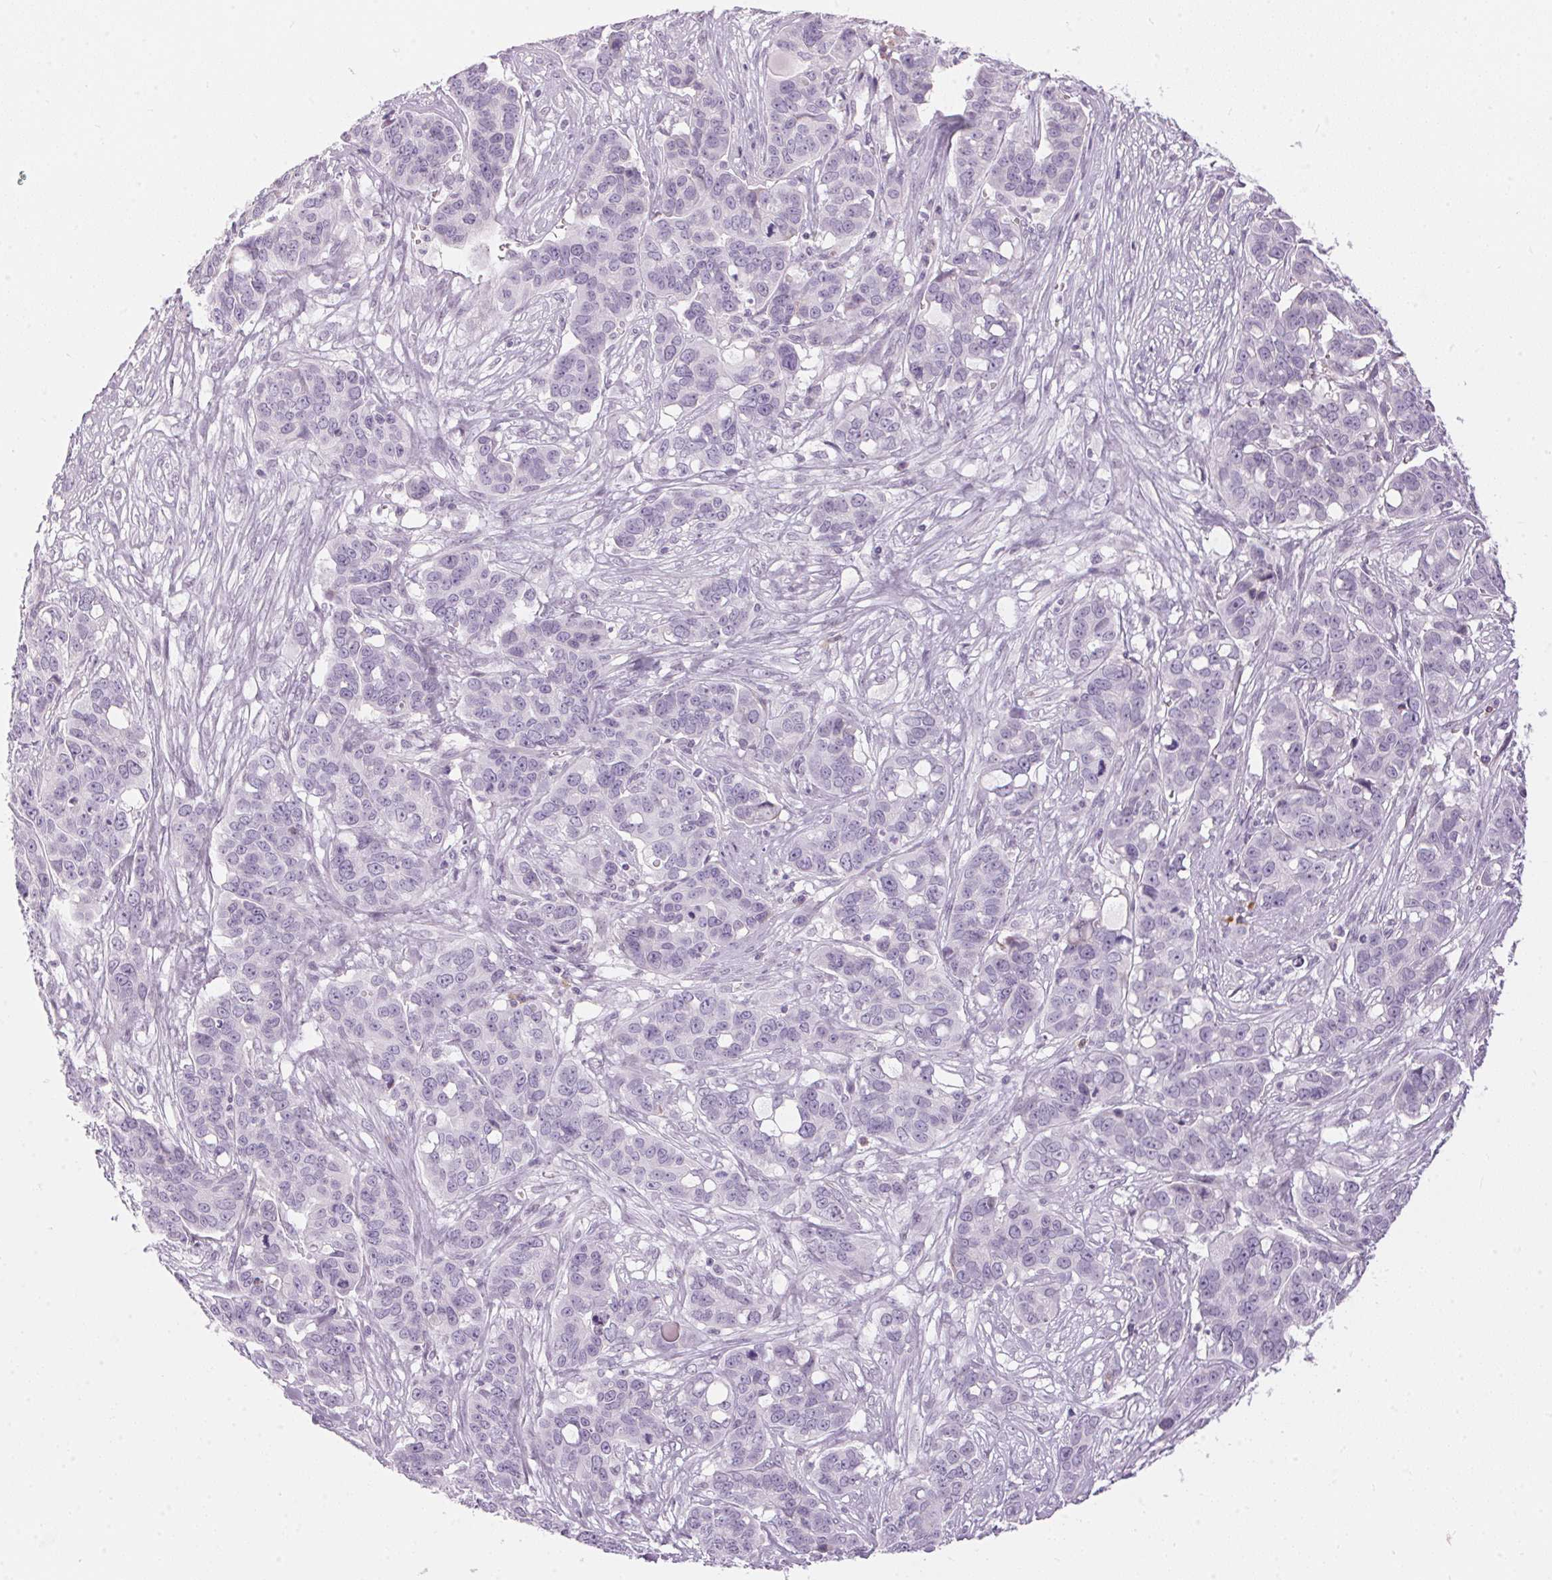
{"staining": {"intensity": "negative", "quantity": "none", "location": "none"}, "tissue": "ovarian cancer", "cell_type": "Tumor cells", "image_type": "cancer", "snomed": [{"axis": "morphology", "description": "Carcinoma, endometroid"}, {"axis": "topography", "description": "Ovary"}], "caption": "A micrograph of human ovarian cancer is negative for staining in tumor cells.", "gene": "CADPS", "patient": {"sex": "female", "age": 78}}